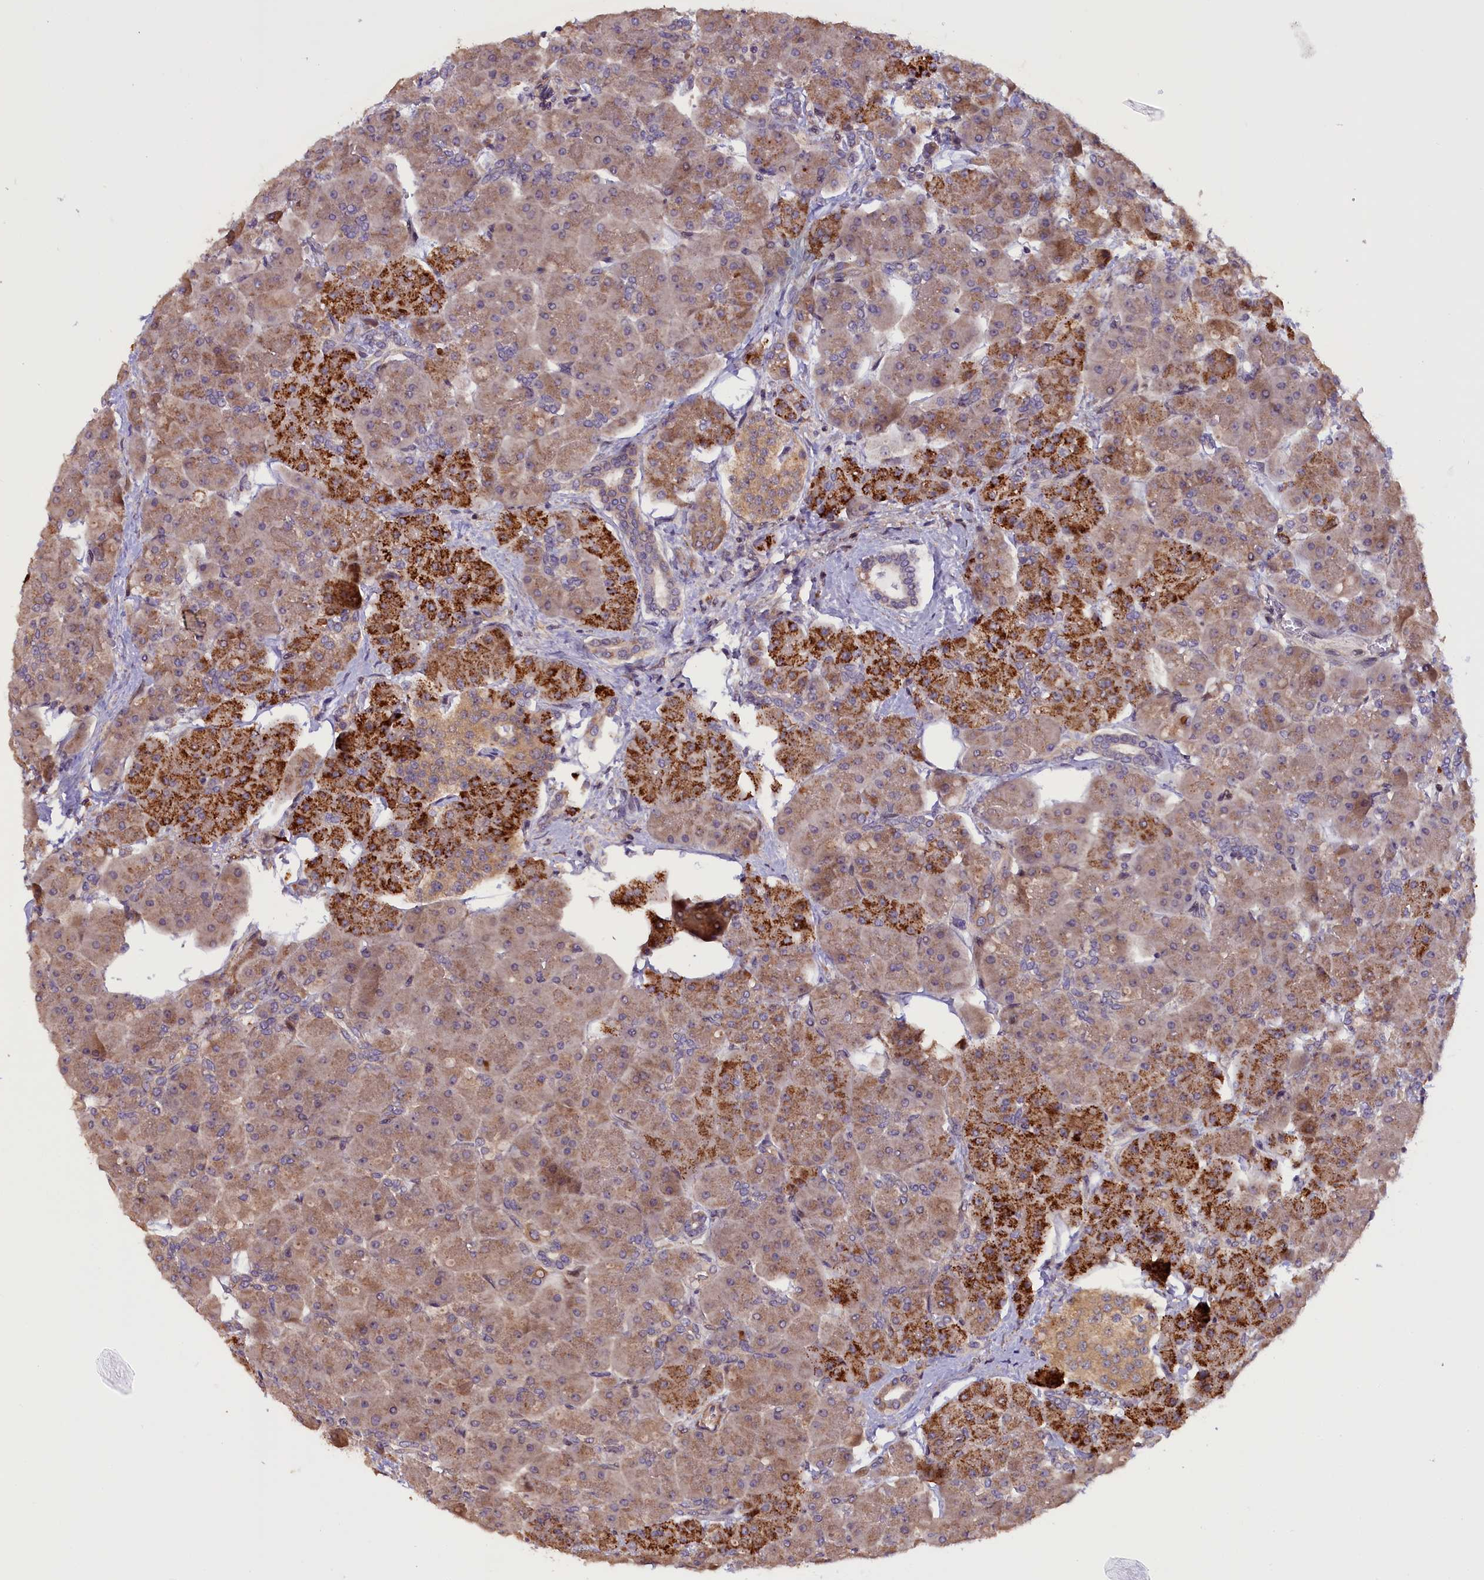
{"staining": {"intensity": "strong", "quantity": "25%-75%", "location": "cytoplasmic/membranous"}, "tissue": "pancreas", "cell_type": "Exocrine glandular cells", "image_type": "normal", "snomed": [{"axis": "morphology", "description": "Normal tissue, NOS"}, {"axis": "topography", "description": "Pancreas"}], "caption": "Protein staining reveals strong cytoplasmic/membranous staining in approximately 25%-75% of exocrine glandular cells in normal pancreas.", "gene": "DNAJB9", "patient": {"sex": "male", "age": 66}}